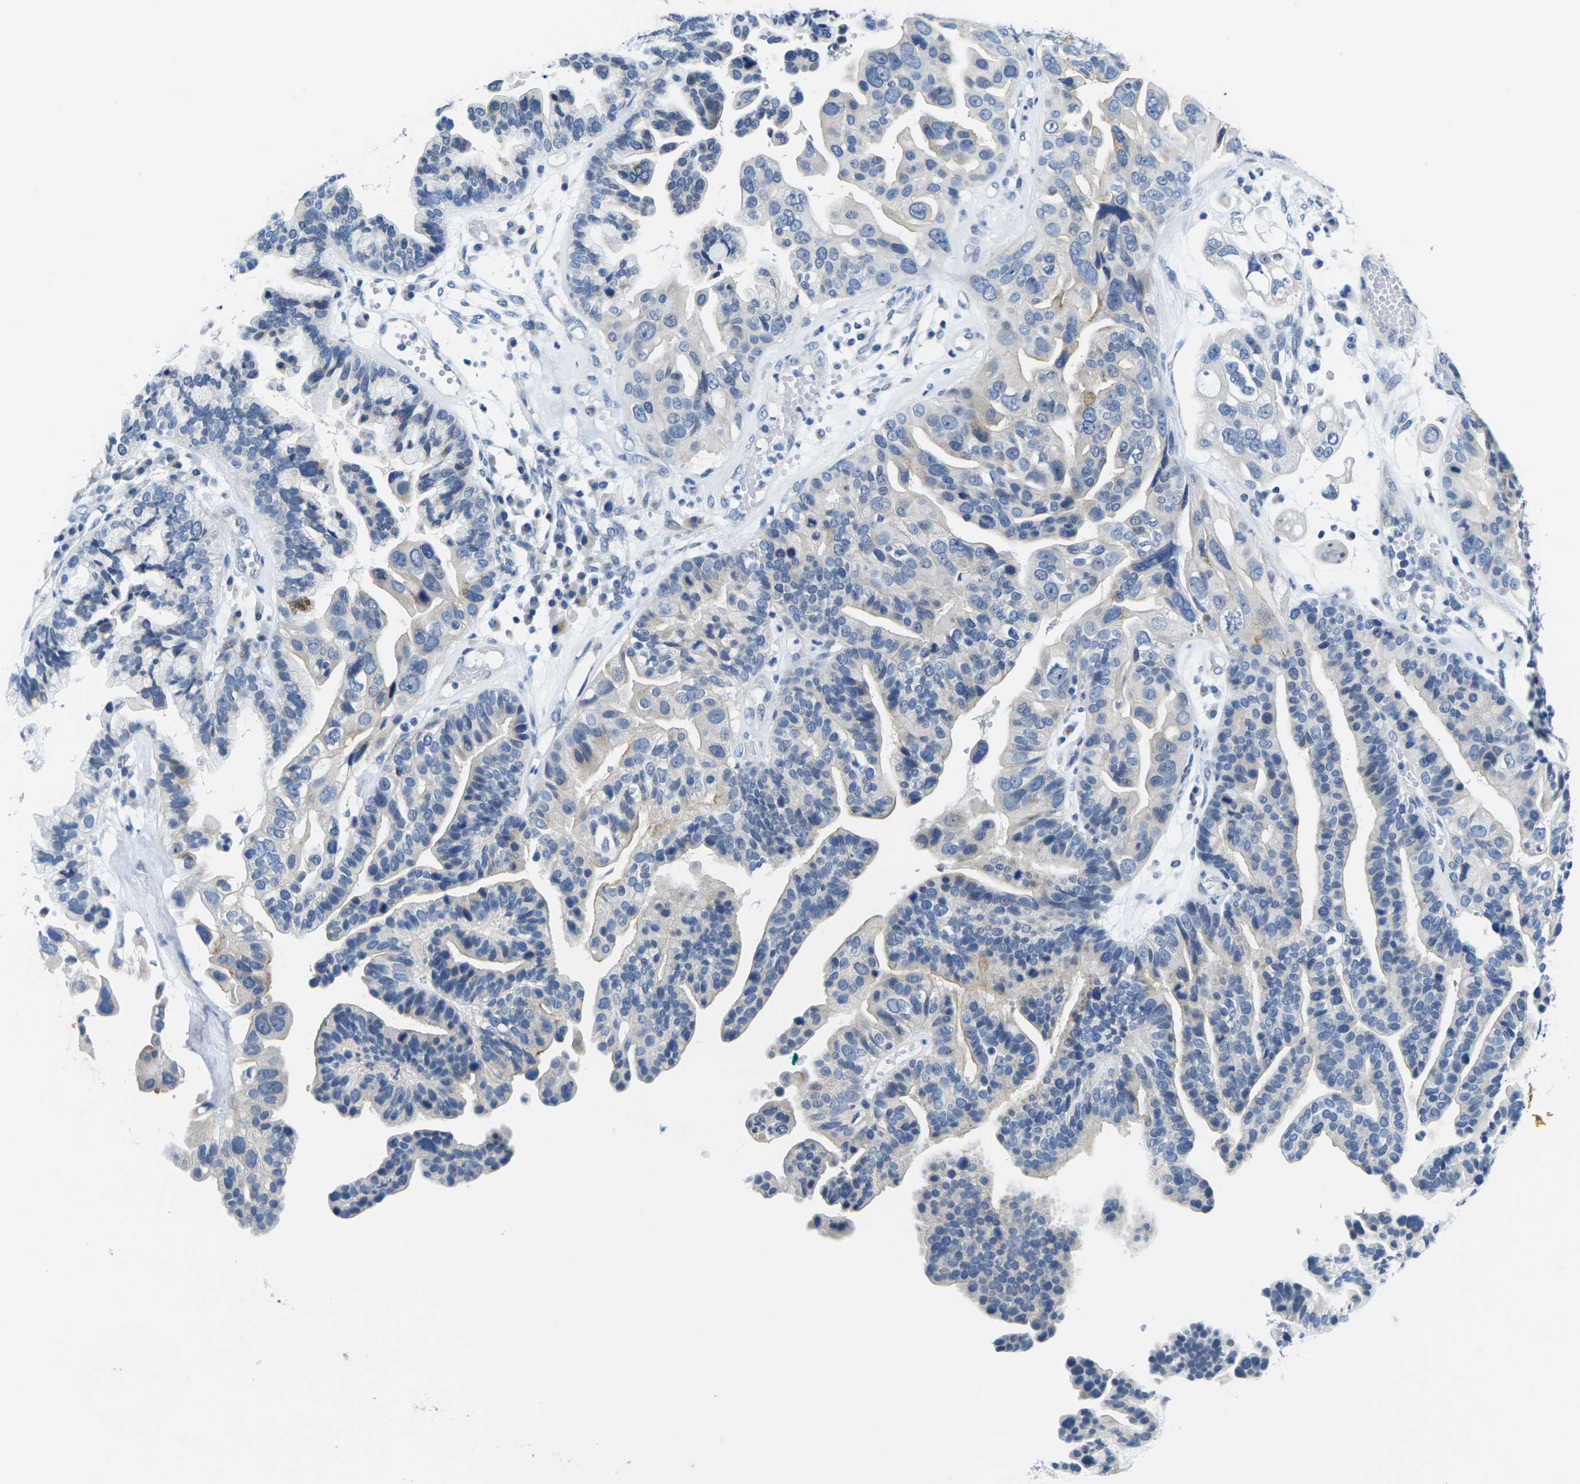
{"staining": {"intensity": "moderate", "quantity": "25%-75%", "location": "cytoplasmic/membranous"}, "tissue": "ovarian cancer", "cell_type": "Tumor cells", "image_type": "cancer", "snomed": [{"axis": "morphology", "description": "Cystadenocarcinoma, serous, NOS"}, {"axis": "topography", "description": "Ovary"}], "caption": "This photomicrograph shows immunohistochemistry staining of ovarian cancer, with medium moderate cytoplasmic/membranous staining in approximately 25%-75% of tumor cells.", "gene": "CRK", "patient": {"sex": "female", "age": 56}}